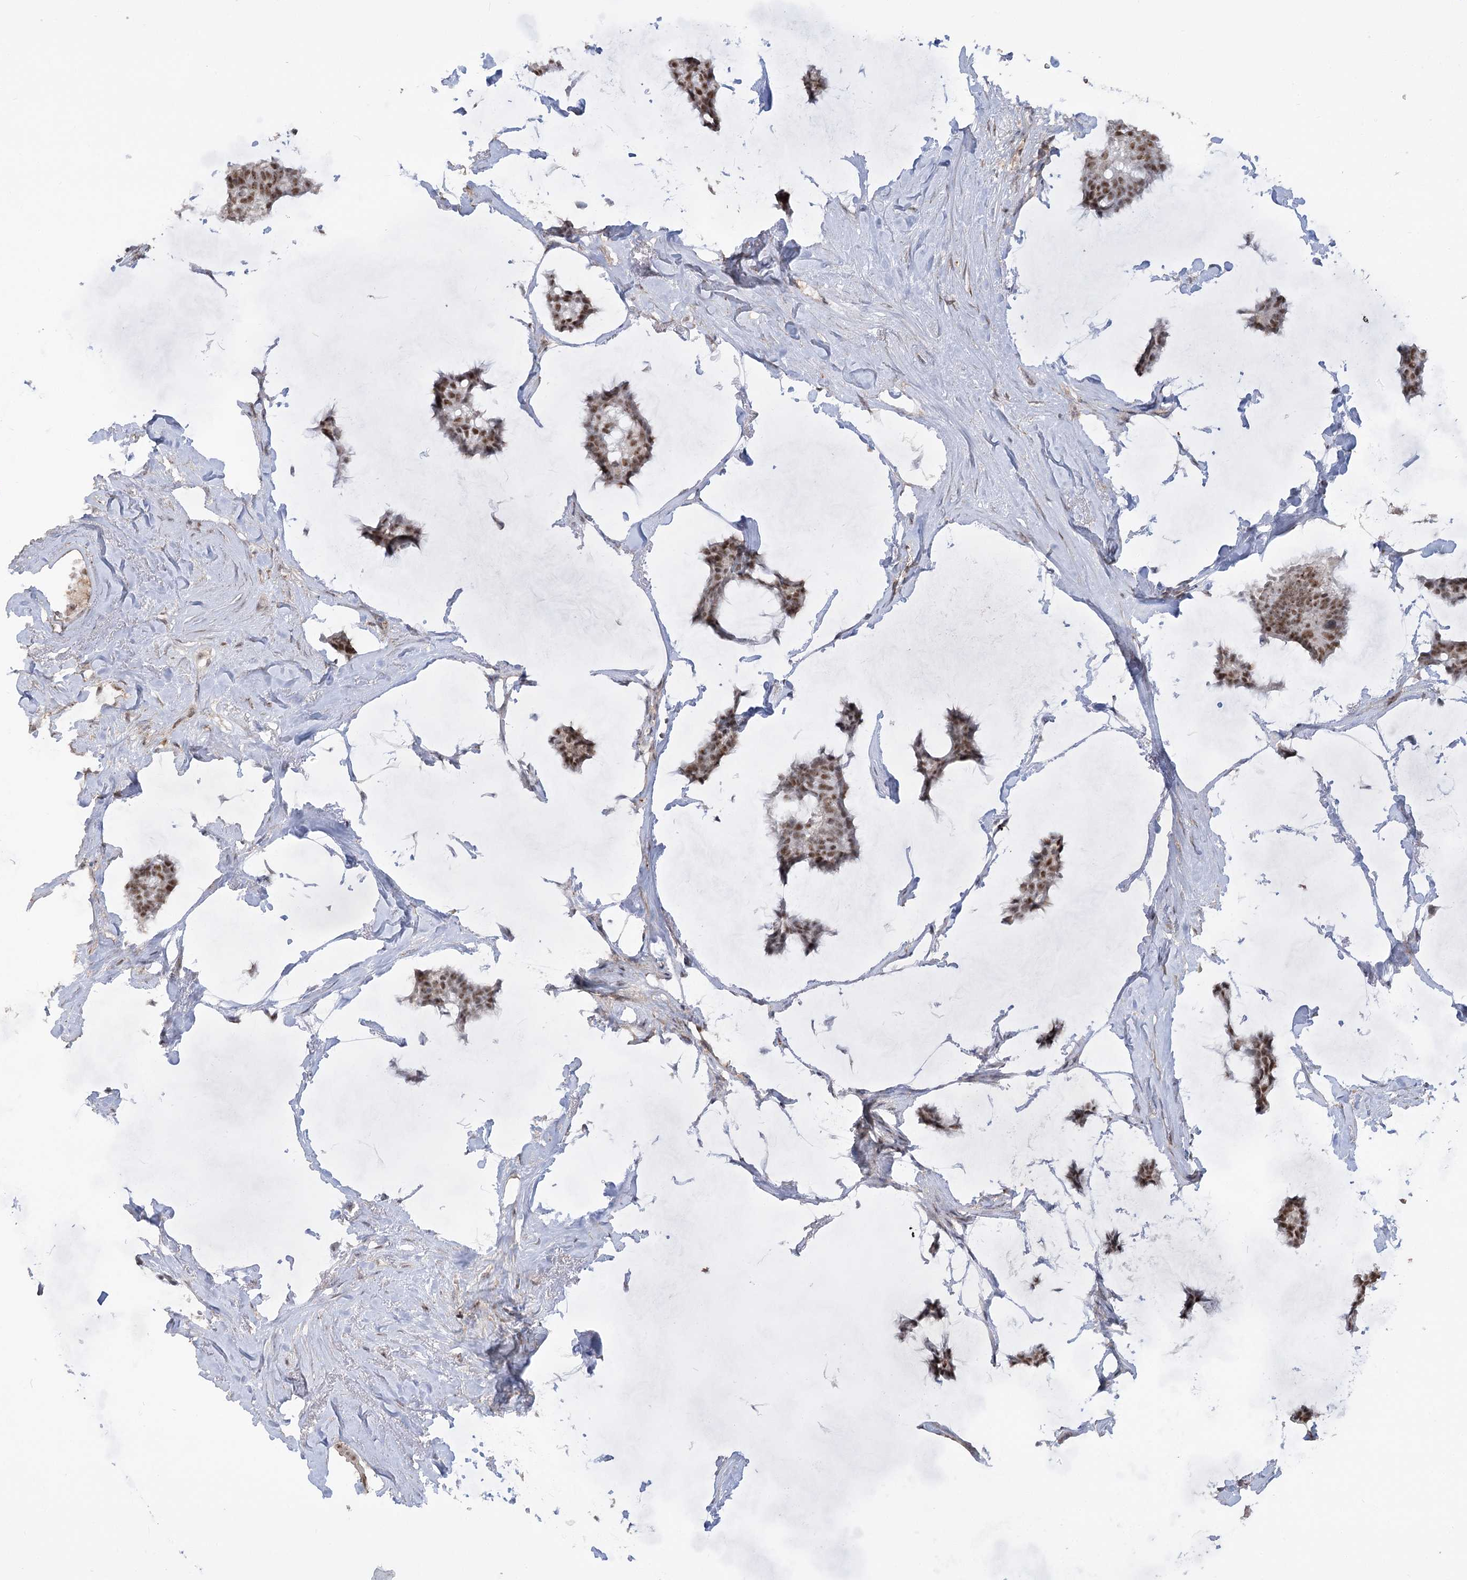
{"staining": {"intensity": "moderate", "quantity": ">75%", "location": "nuclear"}, "tissue": "breast cancer", "cell_type": "Tumor cells", "image_type": "cancer", "snomed": [{"axis": "morphology", "description": "Duct carcinoma"}, {"axis": "topography", "description": "Breast"}], "caption": "Immunohistochemistry photomicrograph of neoplastic tissue: human breast intraductal carcinoma stained using IHC reveals medium levels of moderate protein expression localized specifically in the nuclear of tumor cells, appearing as a nuclear brown color.", "gene": "ZSCAN23", "patient": {"sex": "female", "age": 93}}